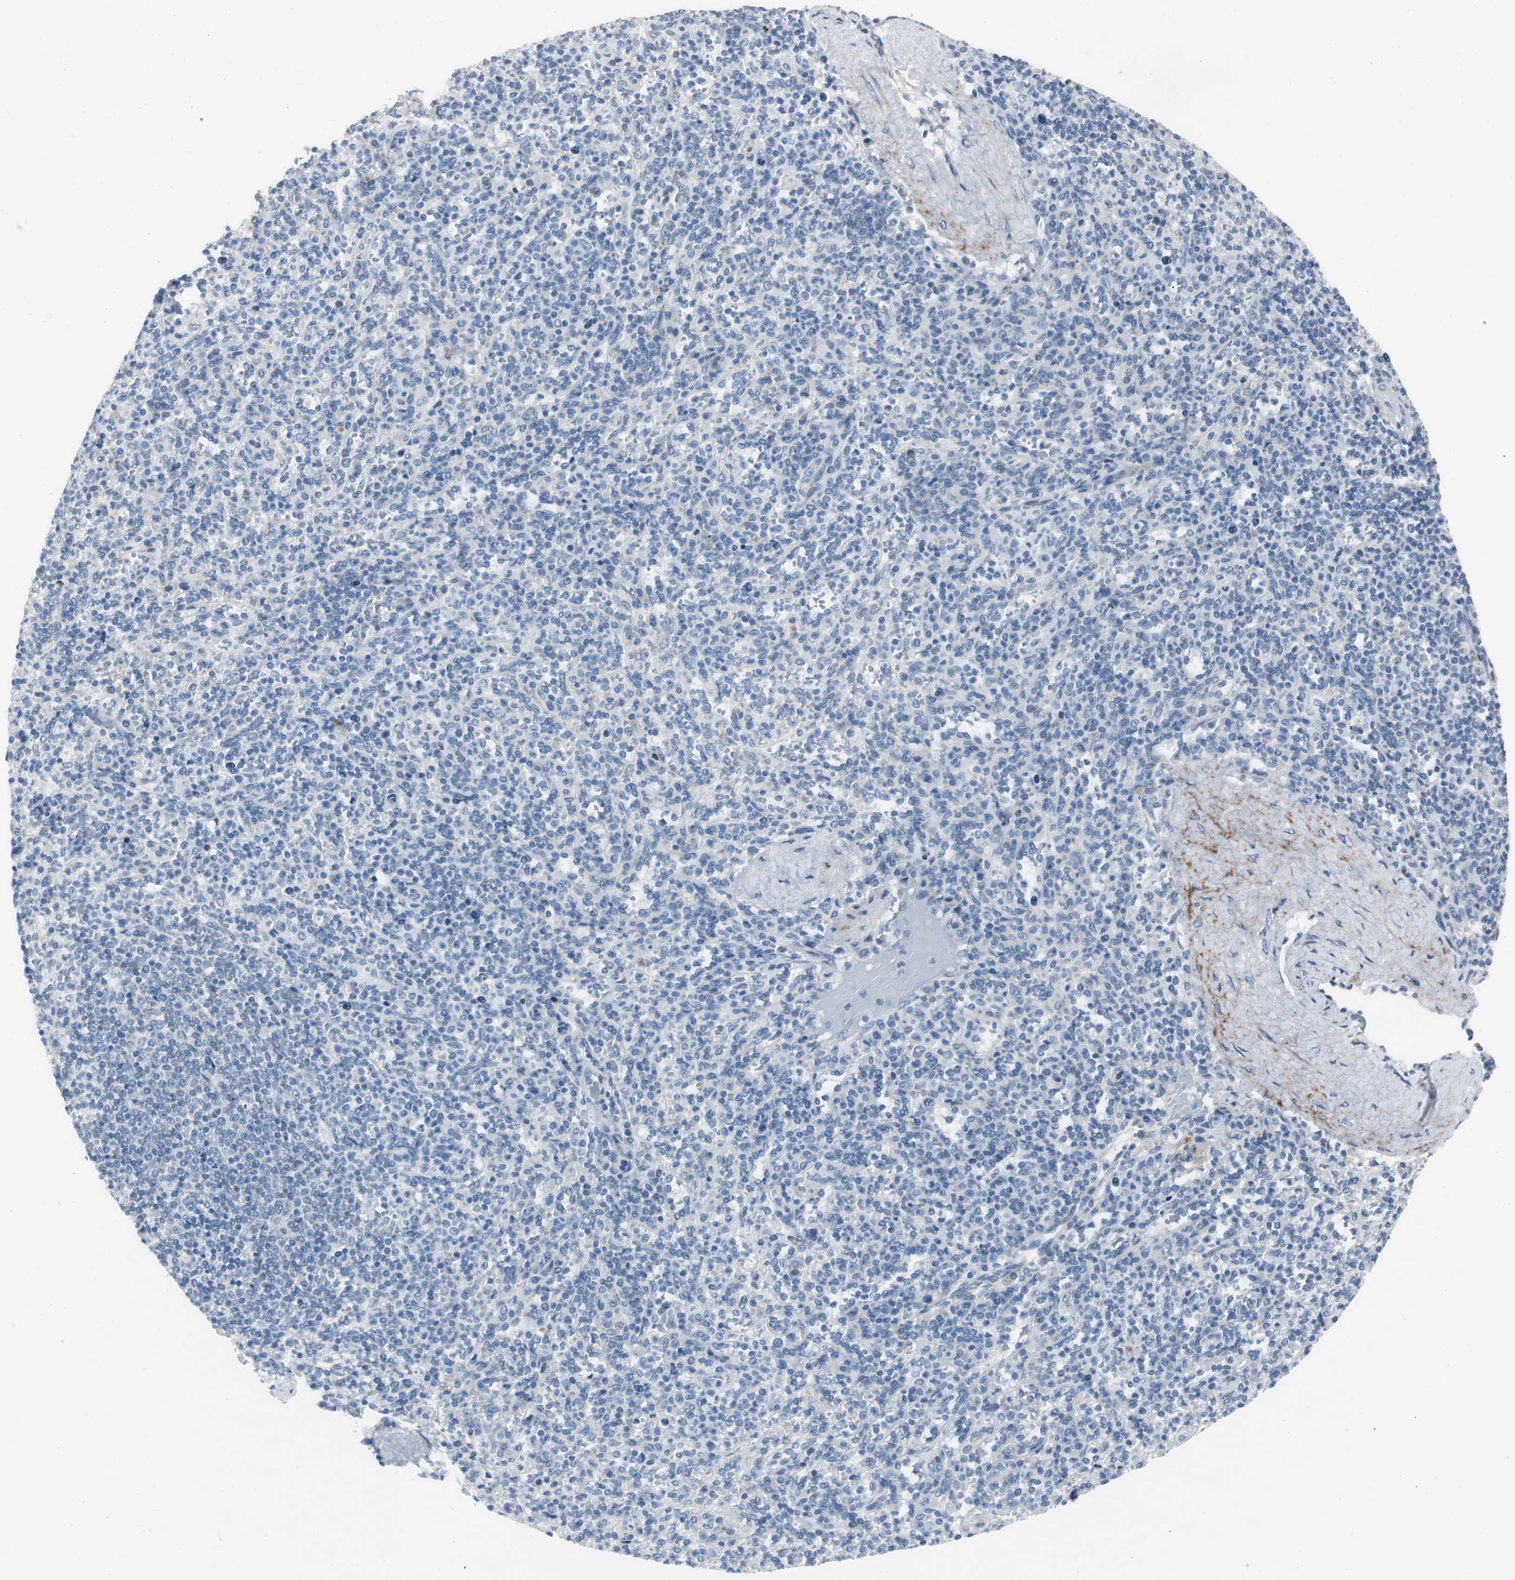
{"staining": {"intensity": "negative", "quantity": "none", "location": "none"}, "tissue": "spleen", "cell_type": "Cells in red pulp", "image_type": "normal", "snomed": [{"axis": "morphology", "description": "Normal tissue, NOS"}, {"axis": "topography", "description": "Spleen"}], "caption": "High magnification brightfield microscopy of normal spleen stained with DAB (brown) and counterstained with hematoxylin (blue): cells in red pulp show no significant staining. (DAB (3,3'-diaminobenzidine) IHC, high magnification).", "gene": "BBC3", "patient": {"sex": "male", "age": 36}}